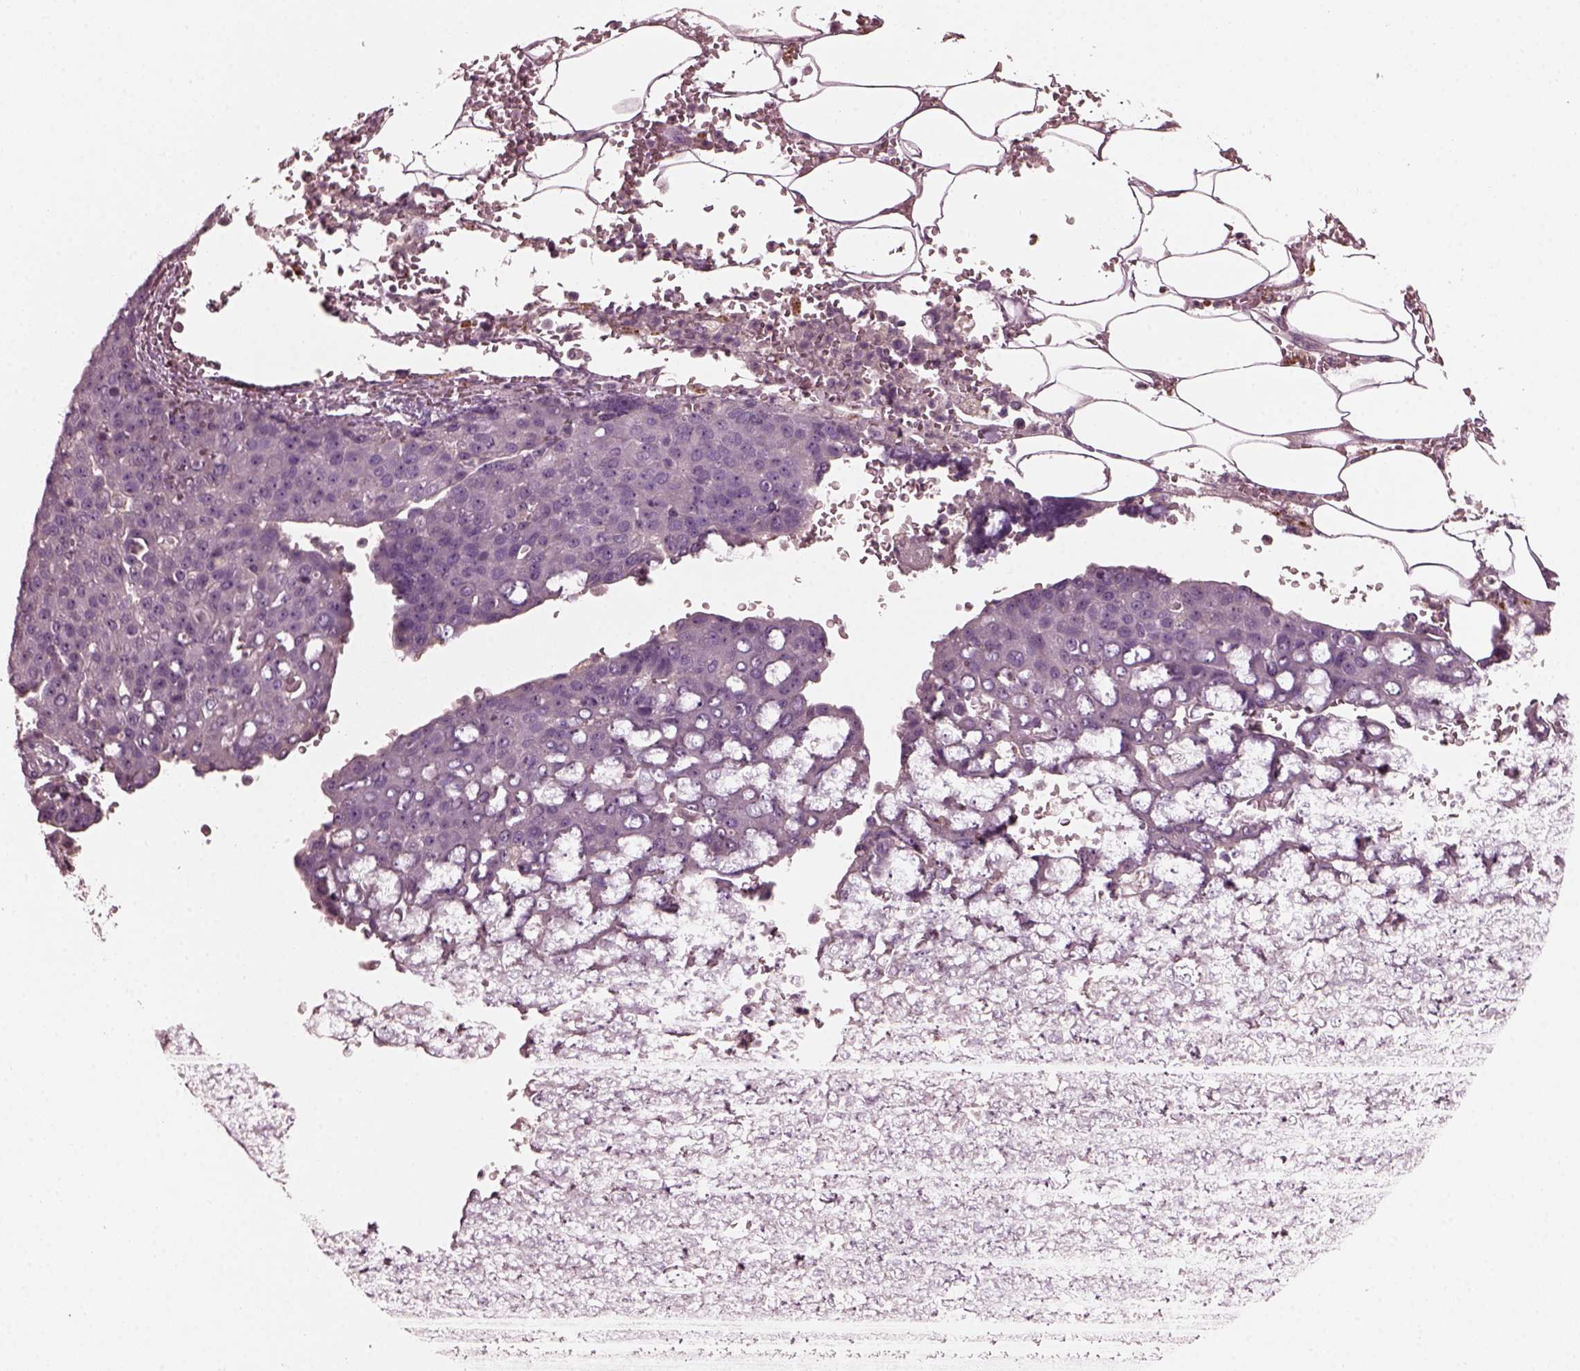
{"staining": {"intensity": "negative", "quantity": "none", "location": "none"}, "tissue": "pancreatic cancer", "cell_type": "Tumor cells", "image_type": "cancer", "snomed": [{"axis": "morphology", "description": "Adenocarcinoma, NOS"}, {"axis": "topography", "description": "Pancreas"}], "caption": "Pancreatic adenocarcinoma stained for a protein using immunohistochemistry exhibits no expression tumor cells.", "gene": "PORCN", "patient": {"sex": "female", "age": 61}}